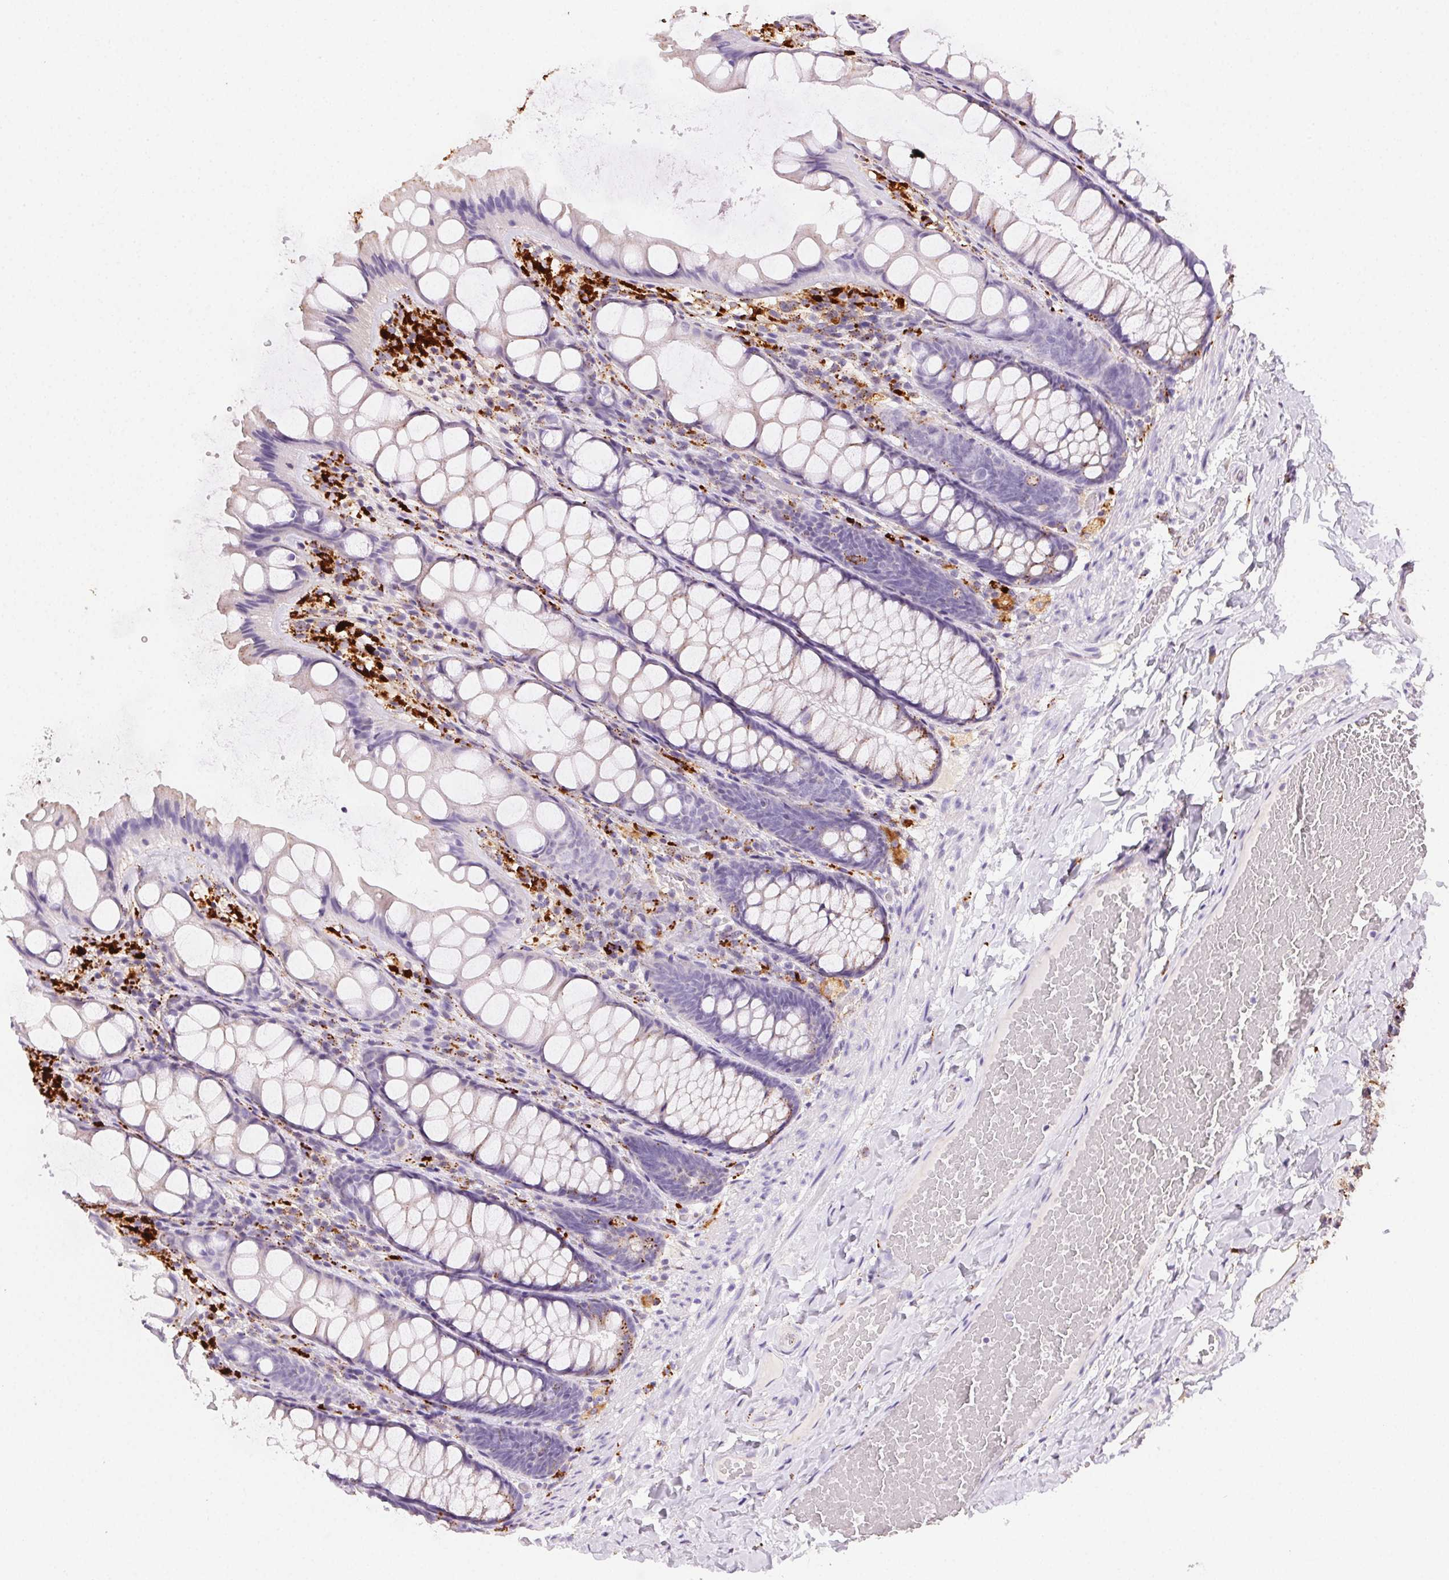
{"staining": {"intensity": "negative", "quantity": "none", "location": "none"}, "tissue": "colon", "cell_type": "Endothelial cells", "image_type": "normal", "snomed": [{"axis": "morphology", "description": "Normal tissue, NOS"}, {"axis": "topography", "description": "Colon"}], "caption": "Immunohistochemistry (IHC) image of unremarkable colon: human colon stained with DAB (3,3'-diaminobenzidine) demonstrates no significant protein expression in endothelial cells. (DAB immunohistochemistry (IHC) with hematoxylin counter stain).", "gene": "SCPEP1", "patient": {"sex": "male", "age": 47}}